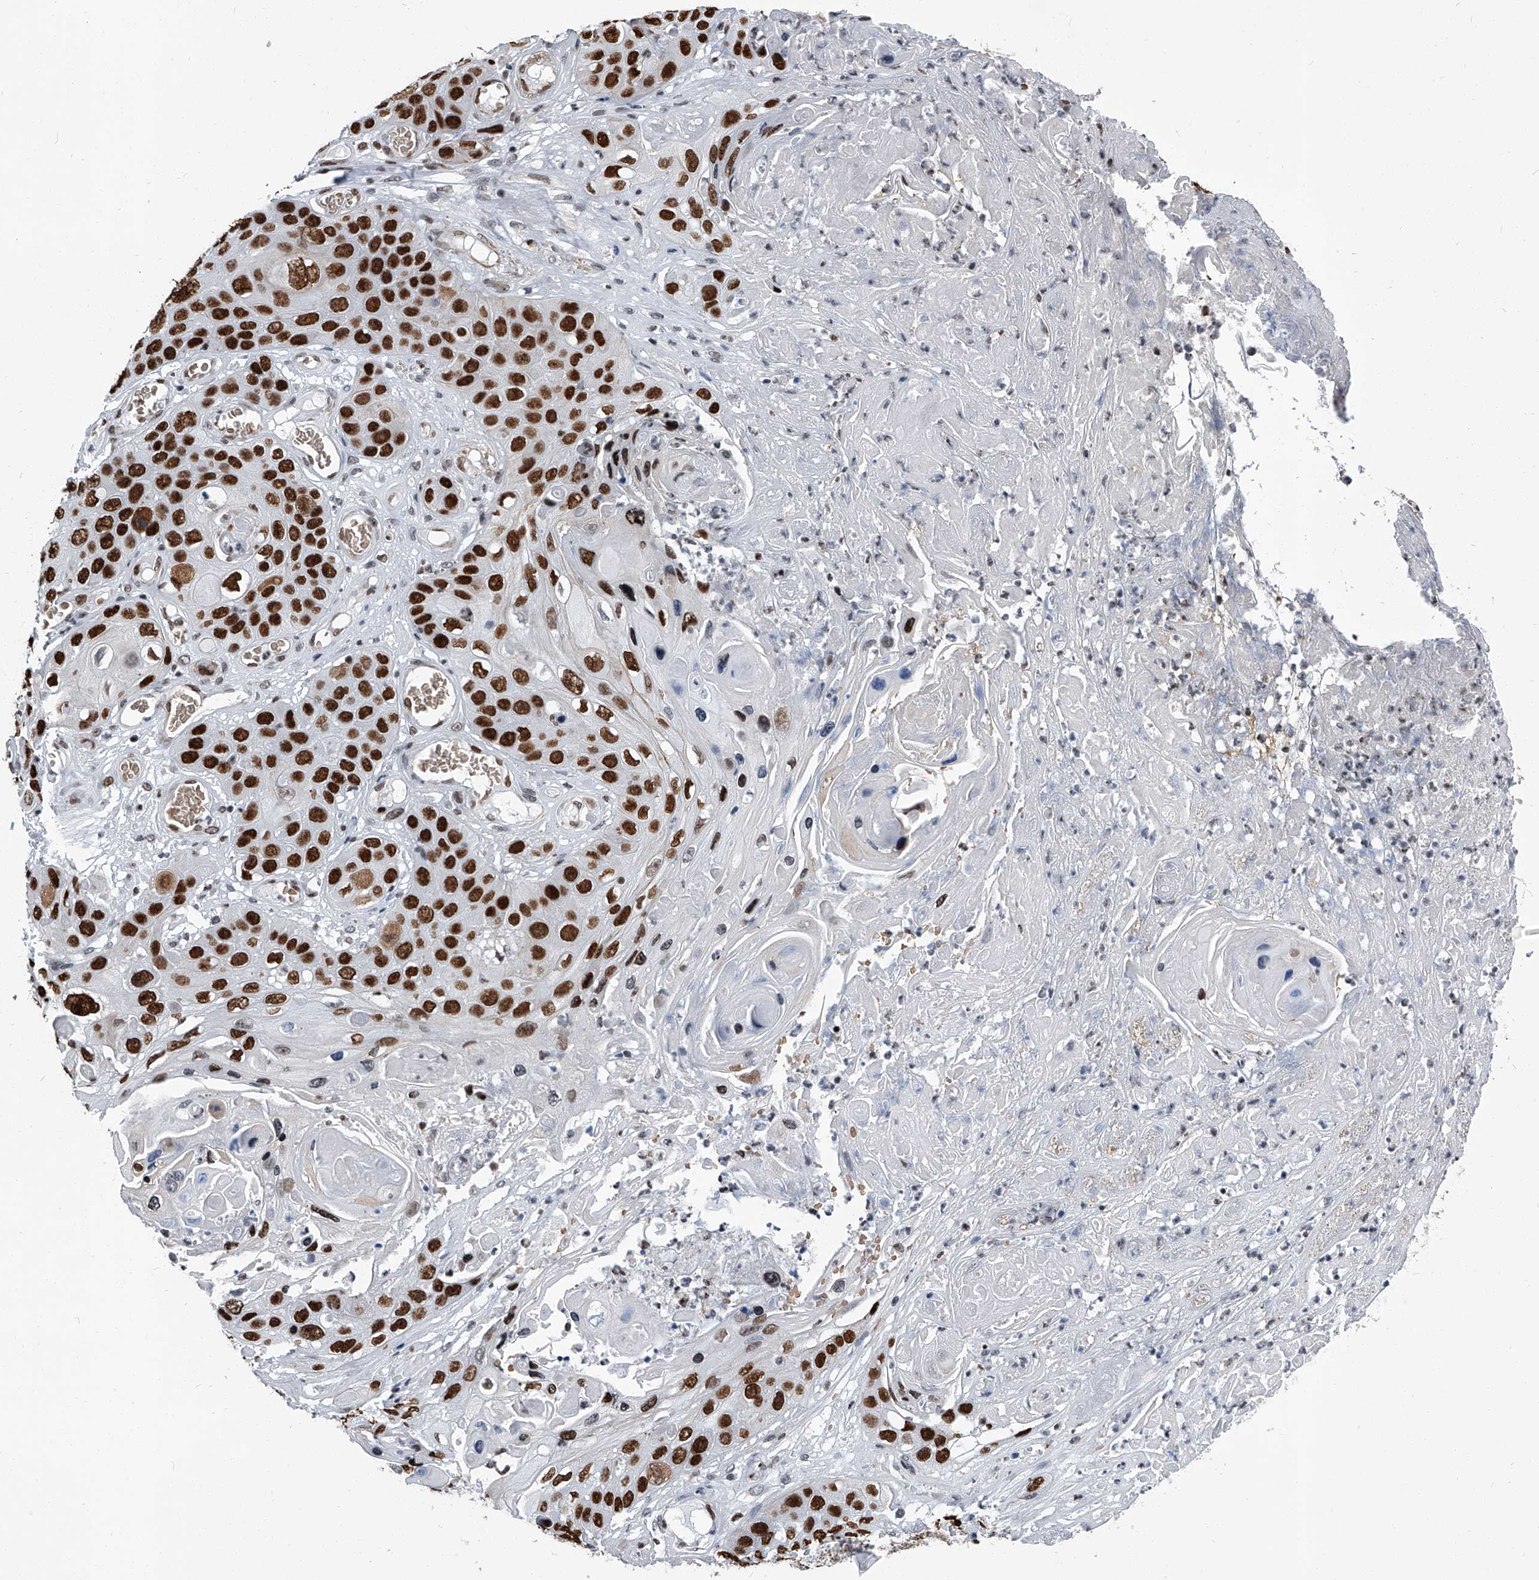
{"staining": {"intensity": "strong", "quantity": ">75%", "location": "nuclear"}, "tissue": "skin cancer", "cell_type": "Tumor cells", "image_type": "cancer", "snomed": [{"axis": "morphology", "description": "Squamous cell carcinoma, NOS"}, {"axis": "topography", "description": "Skin"}], "caption": "Tumor cells display strong nuclear staining in about >75% of cells in skin cancer (squamous cell carcinoma).", "gene": "SIM2", "patient": {"sex": "male", "age": 55}}